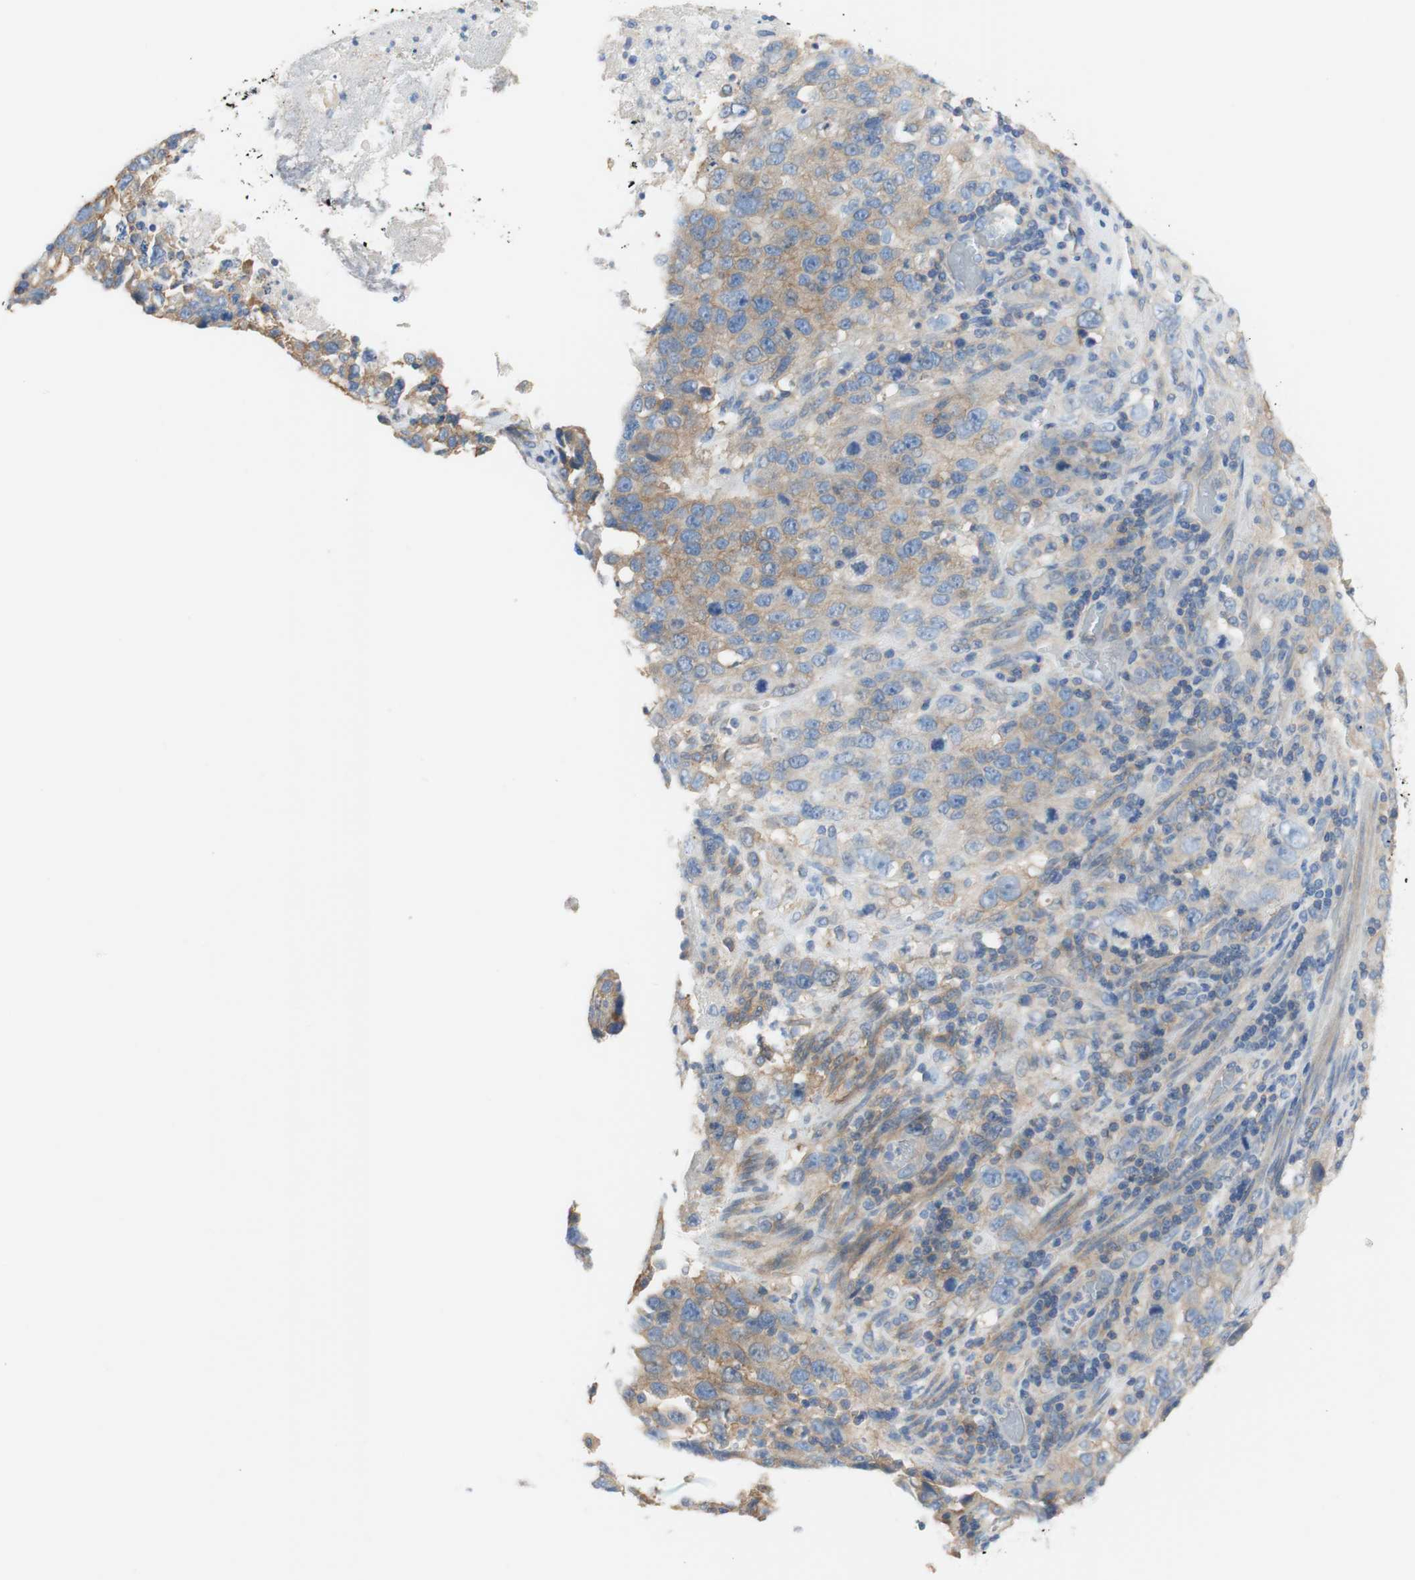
{"staining": {"intensity": "weak", "quantity": ">75%", "location": "cytoplasmic/membranous"}, "tissue": "stomach cancer", "cell_type": "Tumor cells", "image_type": "cancer", "snomed": [{"axis": "morphology", "description": "Normal tissue, NOS"}, {"axis": "morphology", "description": "Adenocarcinoma, NOS"}, {"axis": "topography", "description": "Stomach"}], "caption": "Immunohistochemical staining of human stomach cancer displays low levels of weak cytoplasmic/membranous protein staining in about >75% of tumor cells.", "gene": "ATP2B1", "patient": {"sex": "male", "age": 48}}